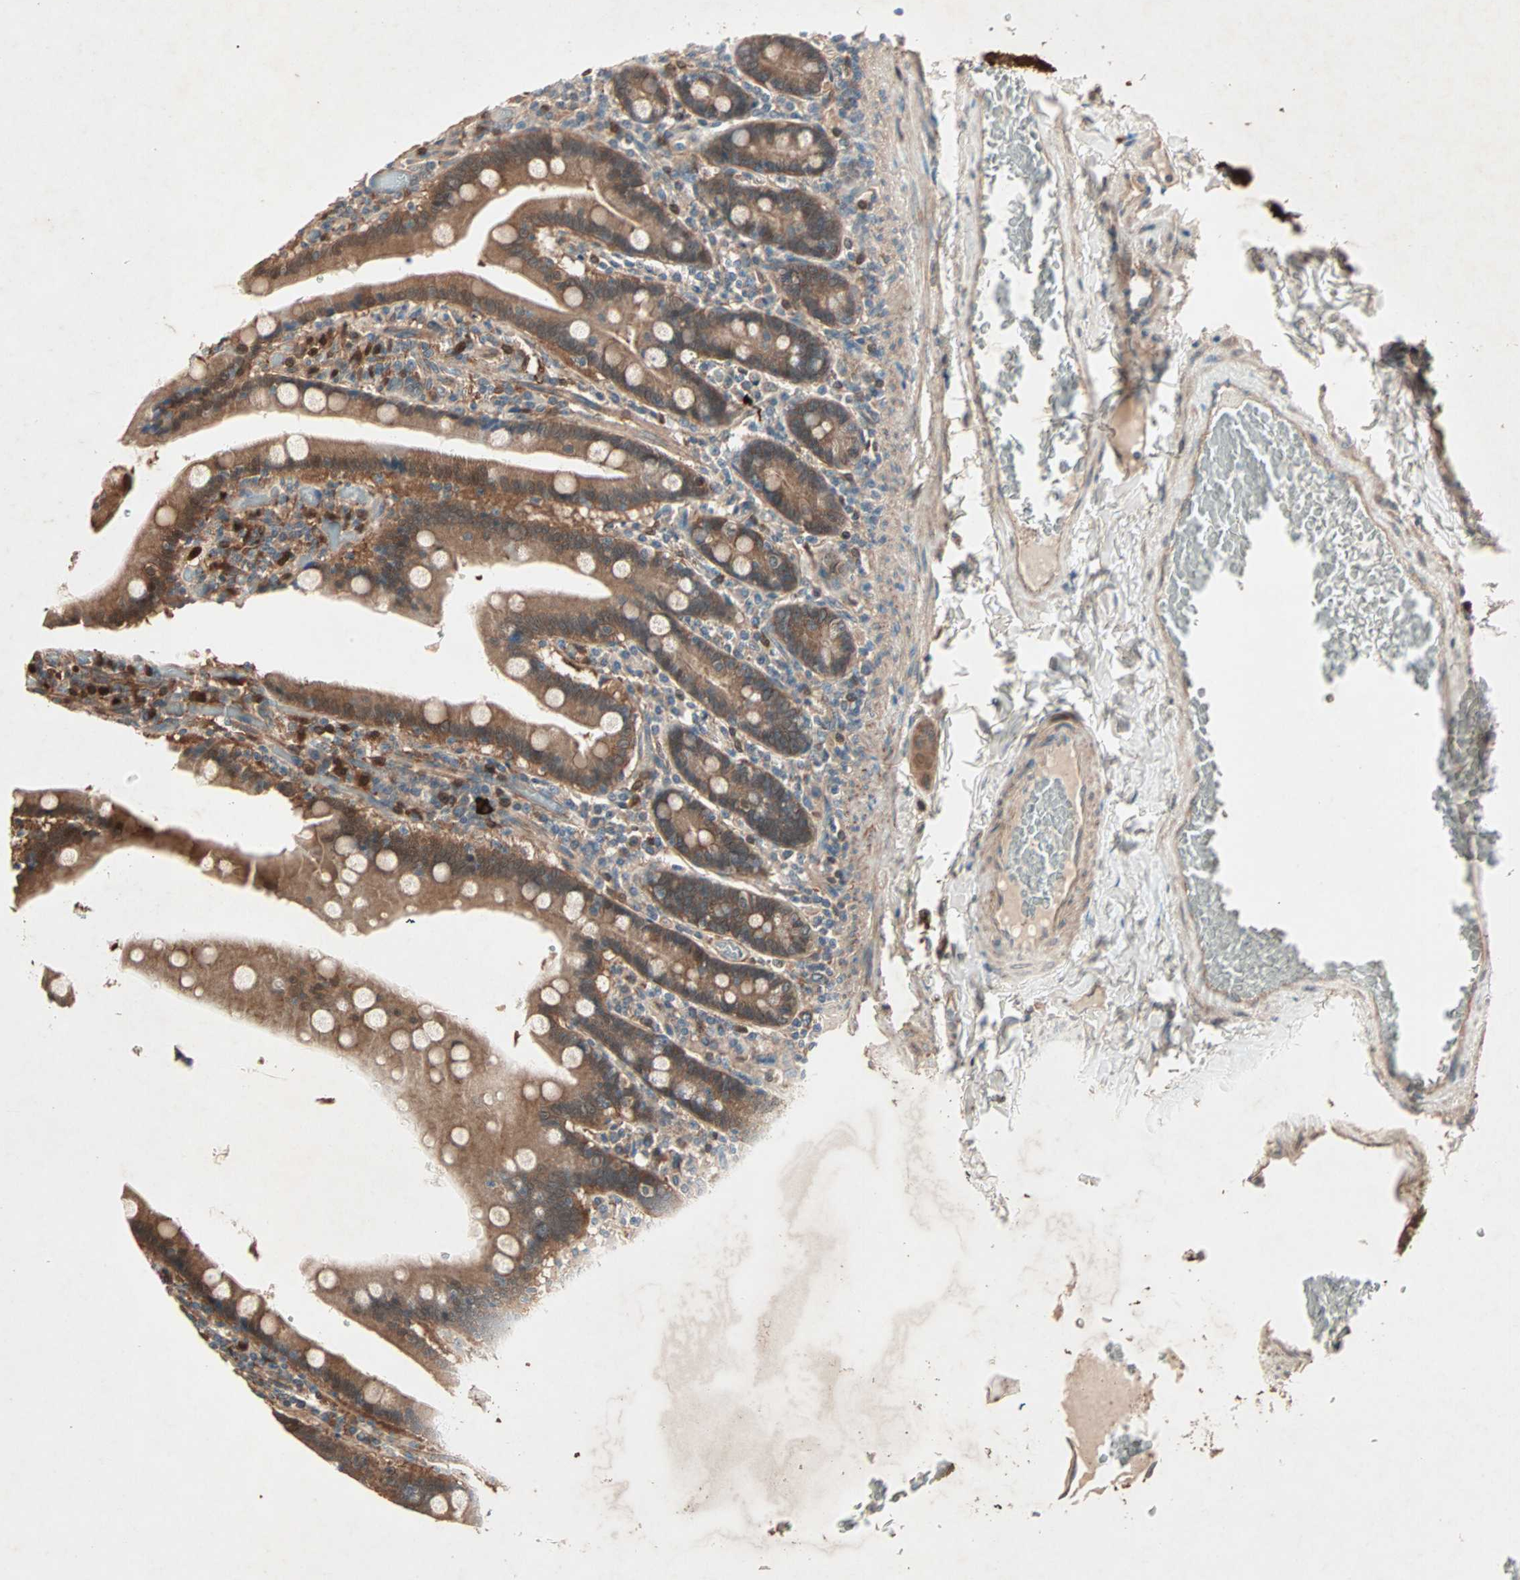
{"staining": {"intensity": "moderate", "quantity": ">75%", "location": "cytoplasmic/membranous"}, "tissue": "duodenum", "cell_type": "Glandular cells", "image_type": "normal", "snomed": [{"axis": "morphology", "description": "Normal tissue, NOS"}, {"axis": "topography", "description": "Duodenum"}], "caption": "Immunohistochemistry (IHC) image of unremarkable human duodenum stained for a protein (brown), which demonstrates medium levels of moderate cytoplasmic/membranous positivity in approximately >75% of glandular cells.", "gene": "SDSL", "patient": {"sex": "female", "age": 53}}